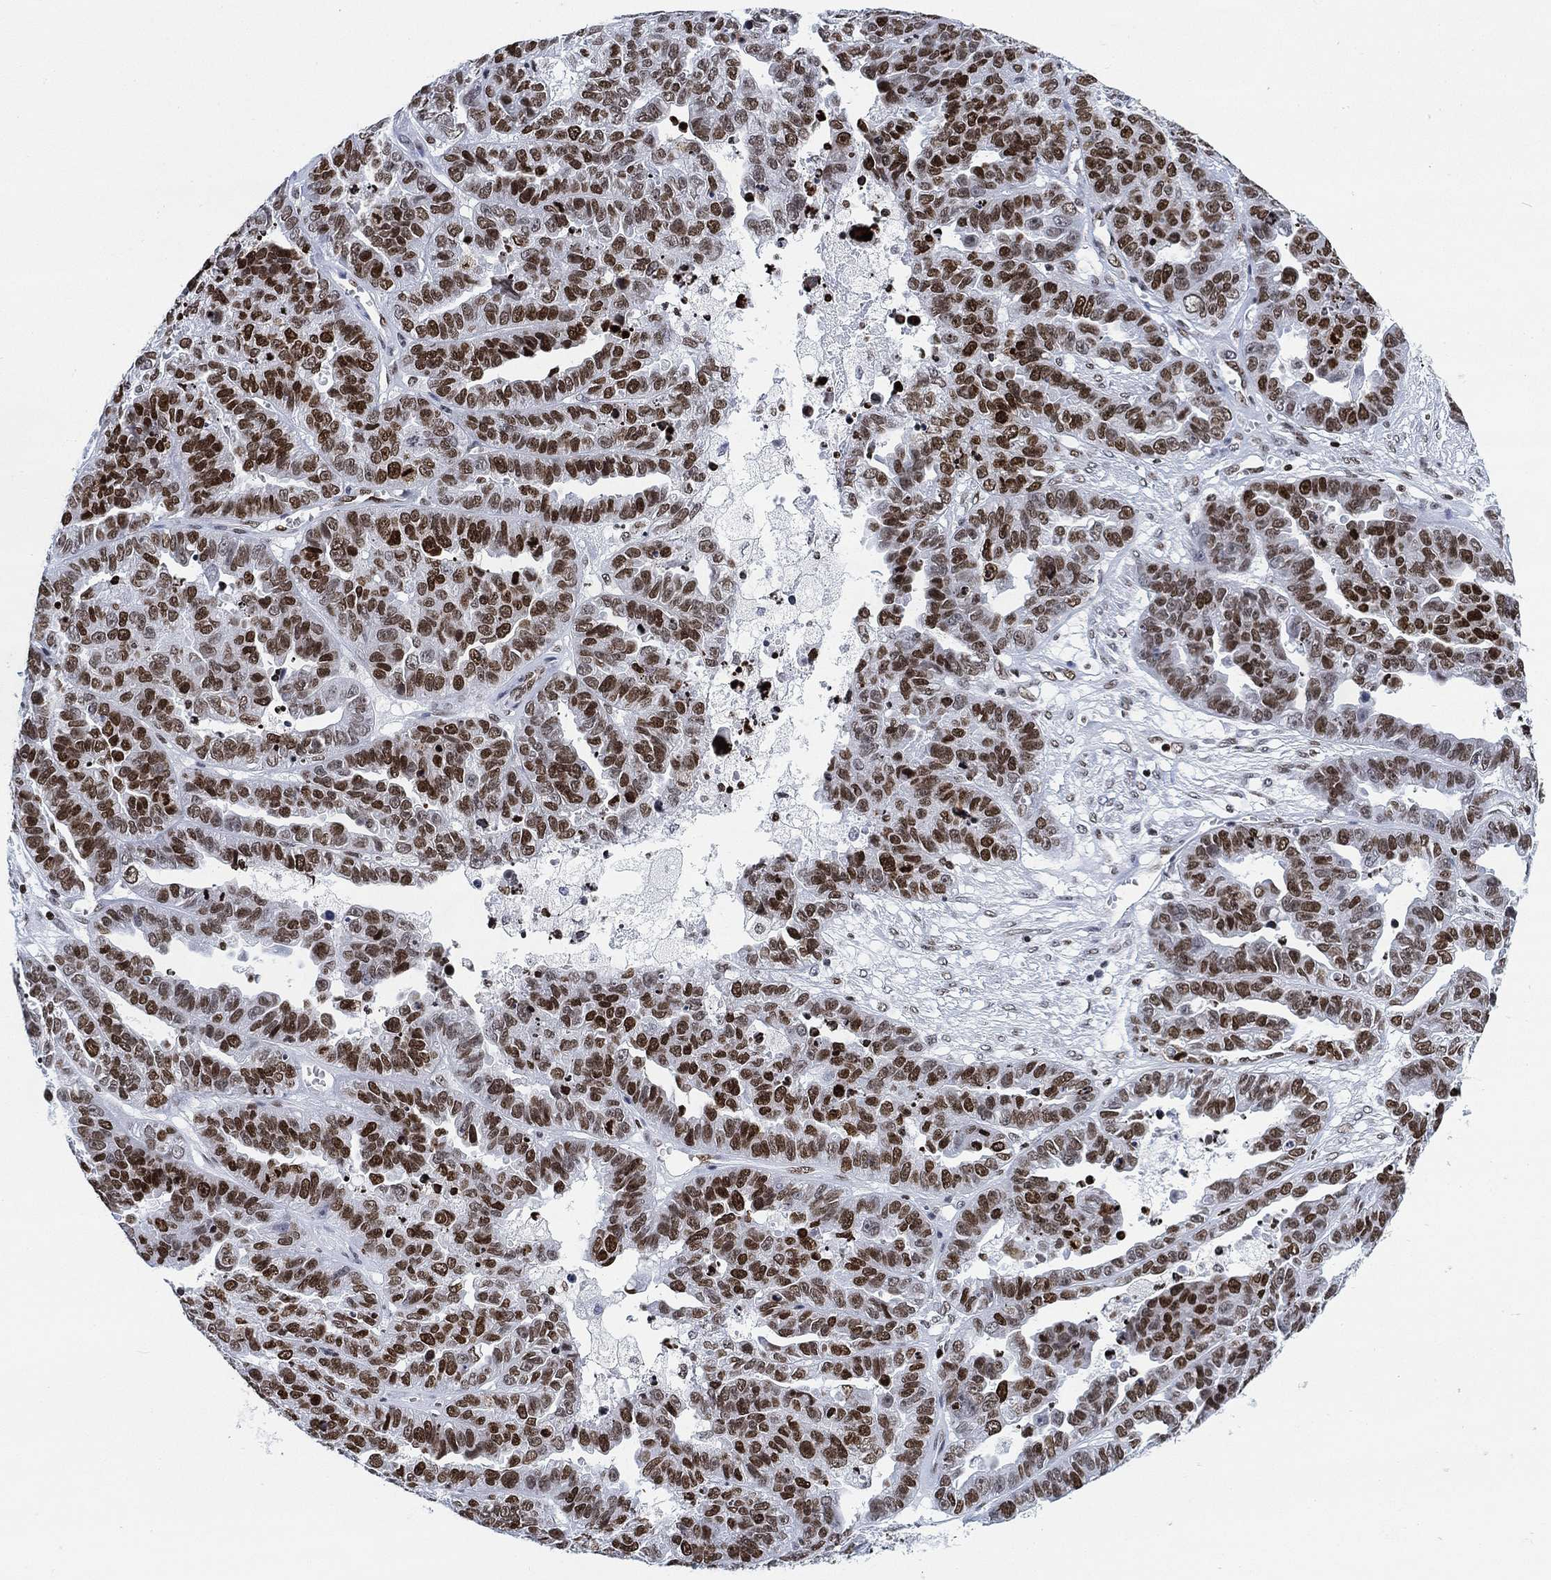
{"staining": {"intensity": "strong", "quantity": ">75%", "location": "nuclear"}, "tissue": "ovarian cancer", "cell_type": "Tumor cells", "image_type": "cancer", "snomed": [{"axis": "morphology", "description": "Cystadenocarcinoma, serous, NOS"}, {"axis": "topography", "description": "Ovary"}], "caption": "Immunohistochemistry of ovarian cancer (serous cystadenocarcinoma) reveals high levels of strong nuclear positivity in approximately >75% of tumor cells.", "gene": "H1-10", "patient": {"sex": "female", "age": 87}}